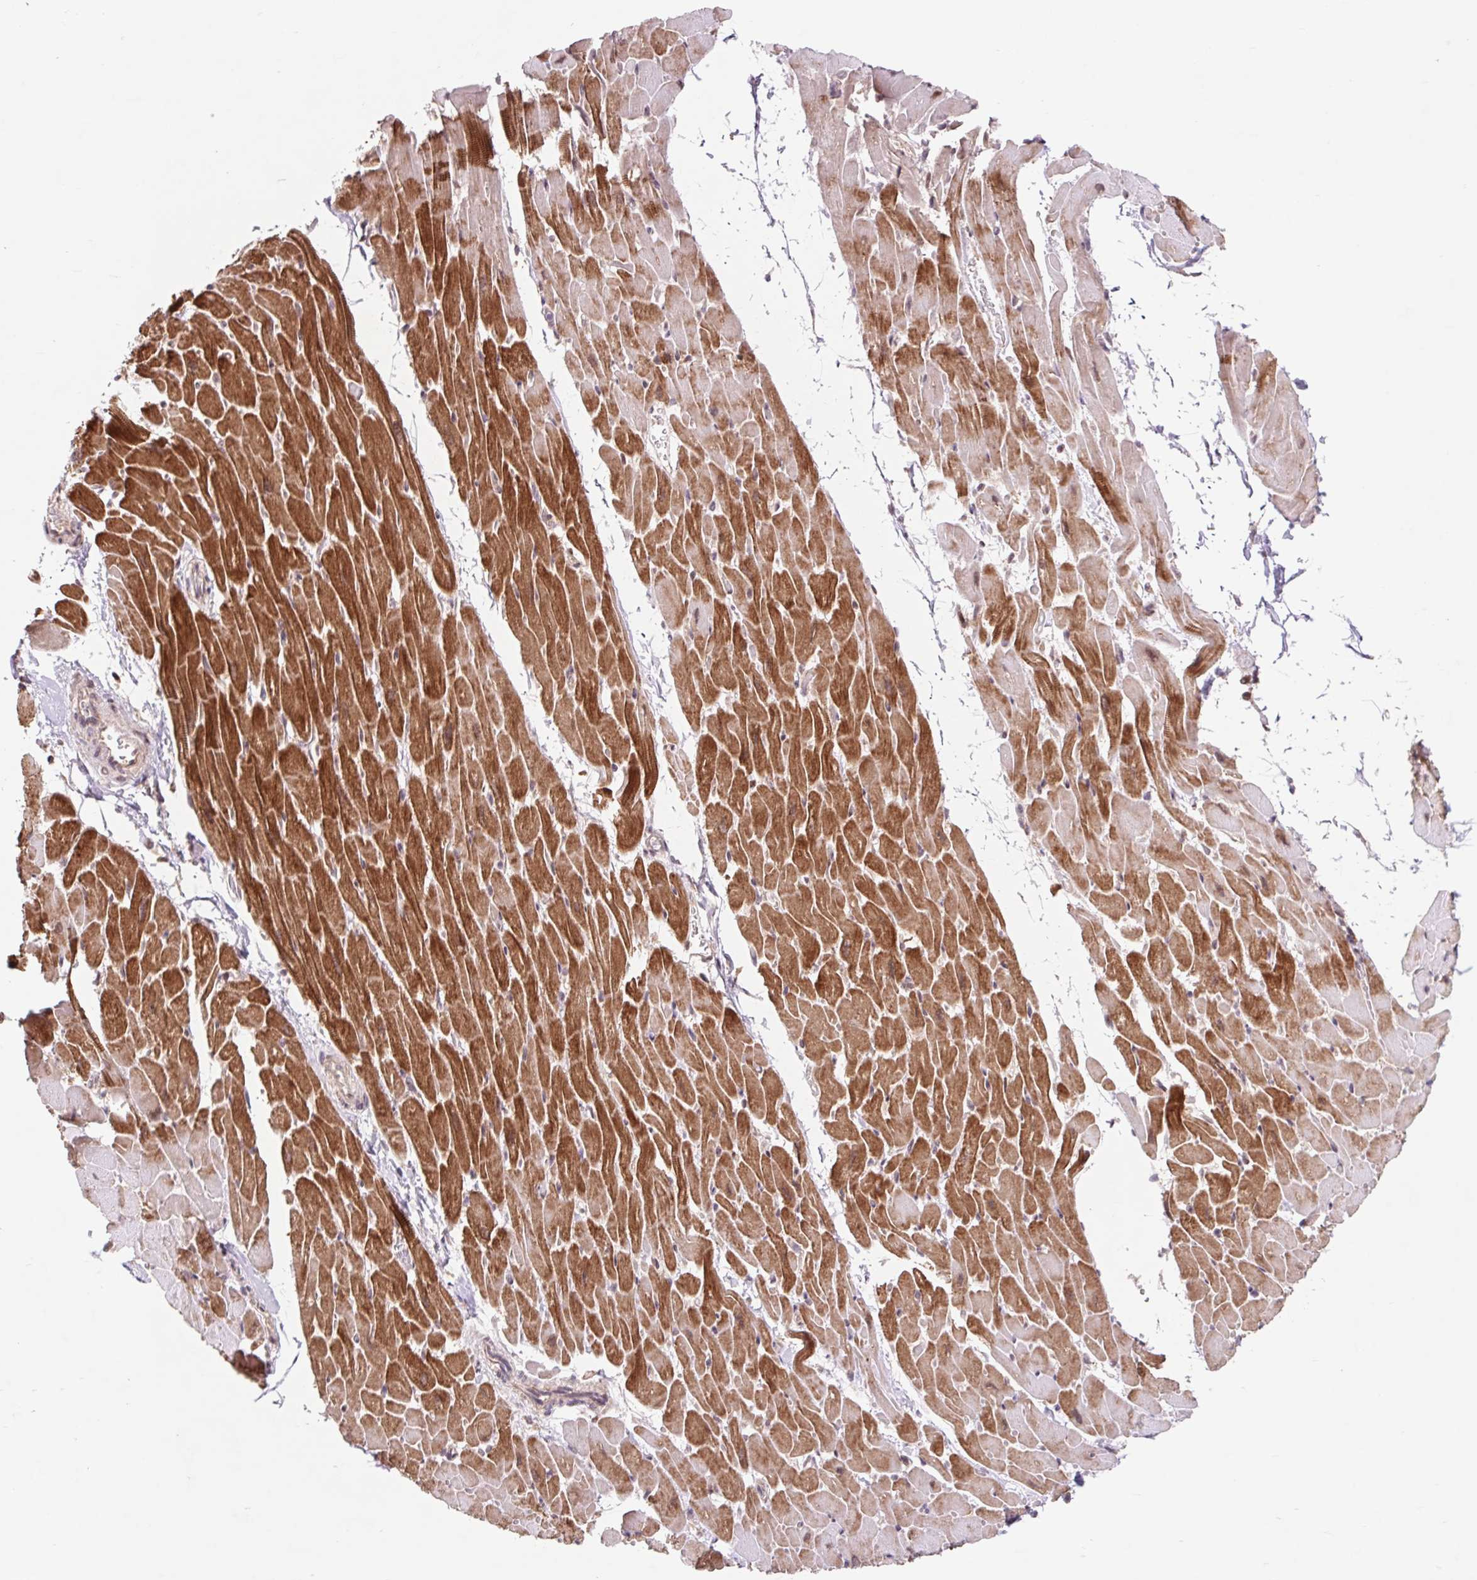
{"staining": {"intensity": "strong", "quantity": "25%-75%", "location": "cytoplasmic/membranous"}, "tissue": "heart muscle", "cell_type": "Cardiomyocytes", "image_type": "normal", "snomed": [{"axis": "morphology", "description": "Normal tissue, NOS"}, {"axis": "topography", "description": "Heart"}], "caption": "Strong cytoplasmic/membranous staining for a protein is present in about 25%-75% of cardiomyocytes of benign heart muscle using IHC.", "gene": "HFE", "patient": {"sex": "male", "age": 37}}